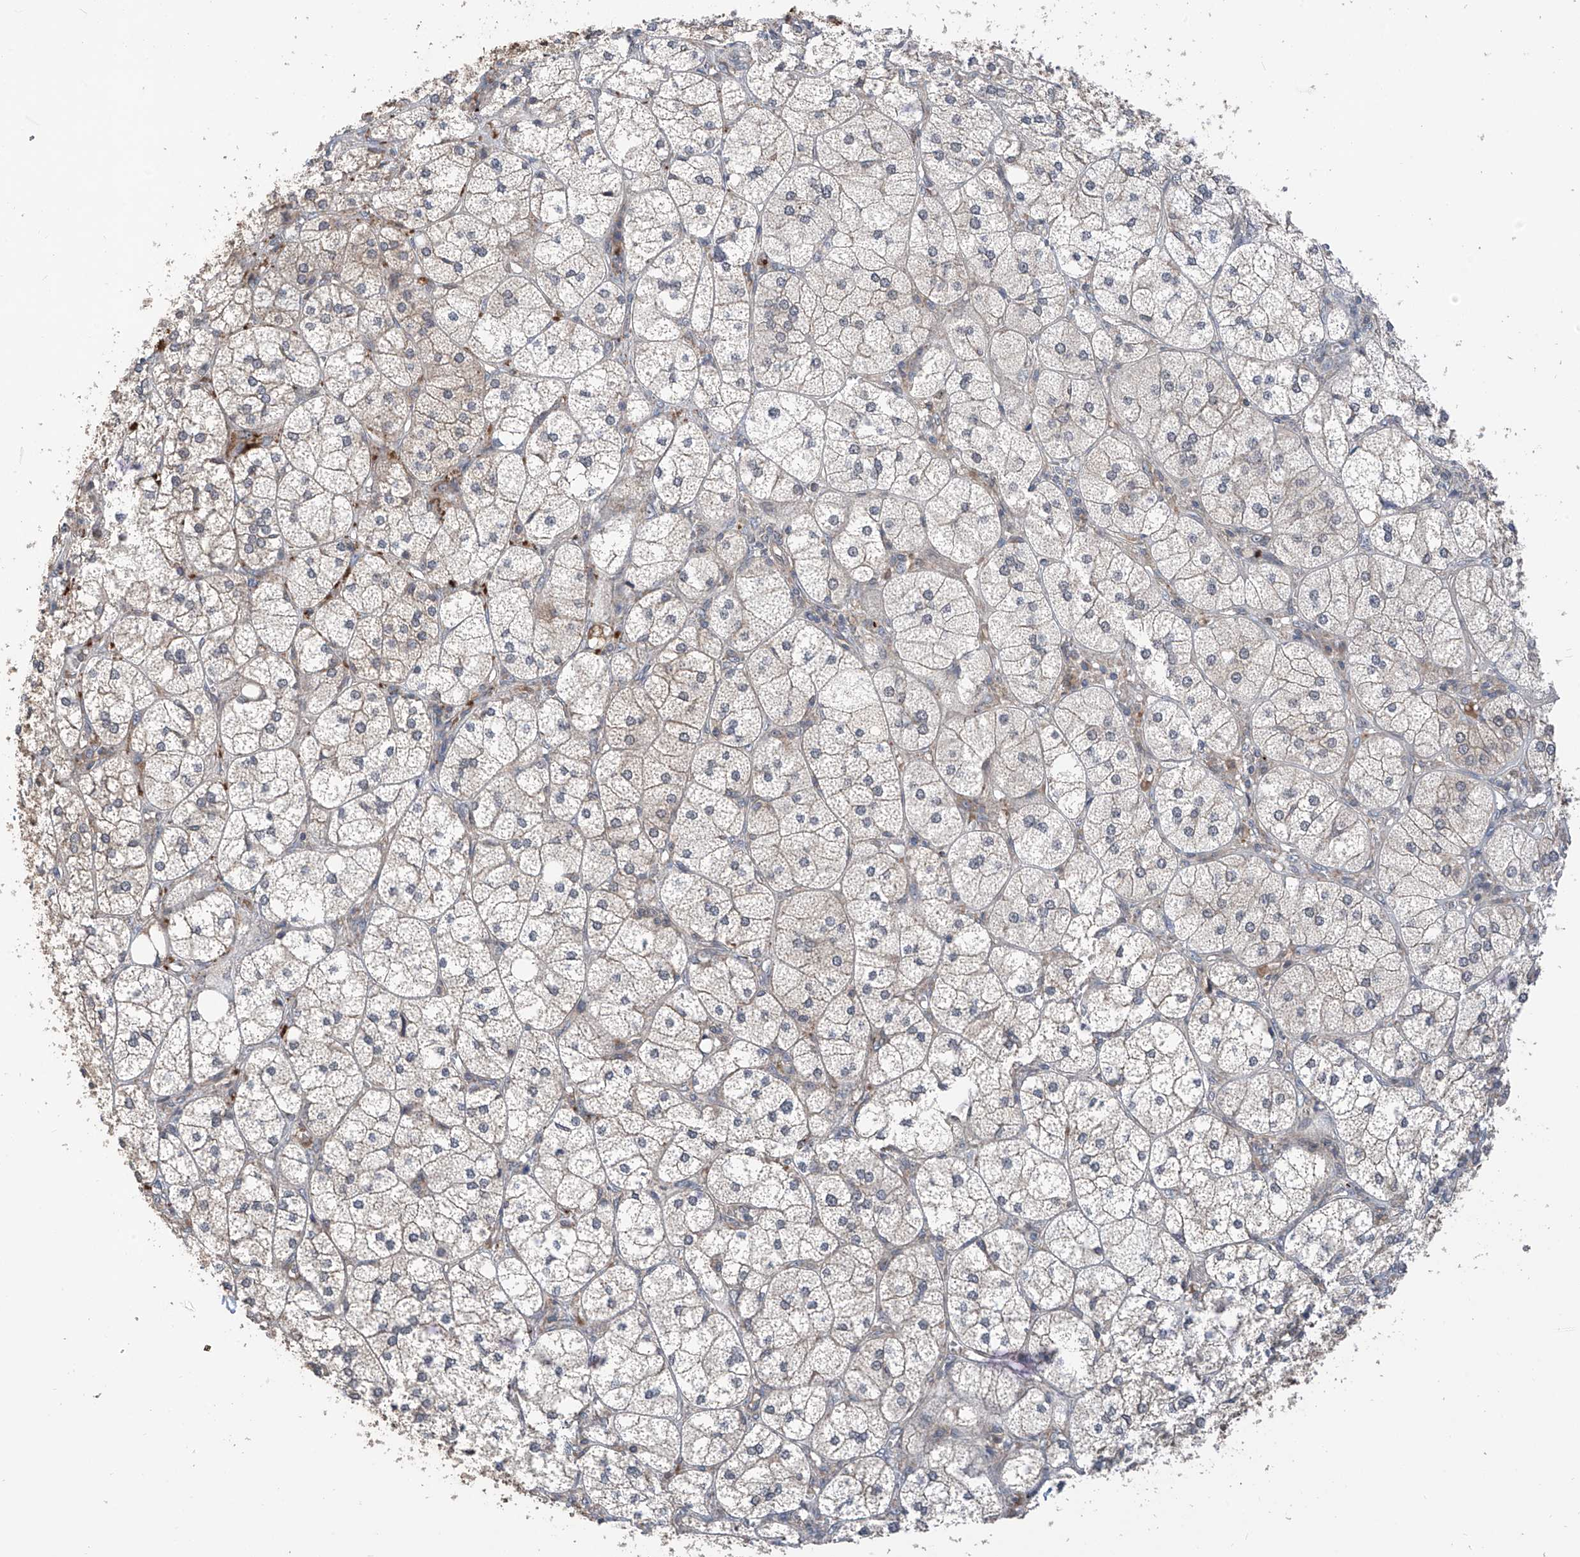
{"staining": {"intensity": "moderate", "quantity": "25%-75%", "location": "cytoplasmic/membranous"}, "tissue": "adrenal gland", "cell_type": "Glandular cells", "image_type": "normal", "snomed": [{"axis": "morphology", "description": "Normal tissue, NOS"}, {"axis": "topography", "description": "Adrenal gland"}], "caption": "Immunohistochemical staining of benign human adrenal gland exhibits 25%-75% levels of moderate cytoplasmic/membranous protein positivity in about 25%-75% of glandular cells. (IHC, brightfield microscopy, high magnification).", "gene": "RPAIN", "patient": {"sex": "female", "age": 61}}